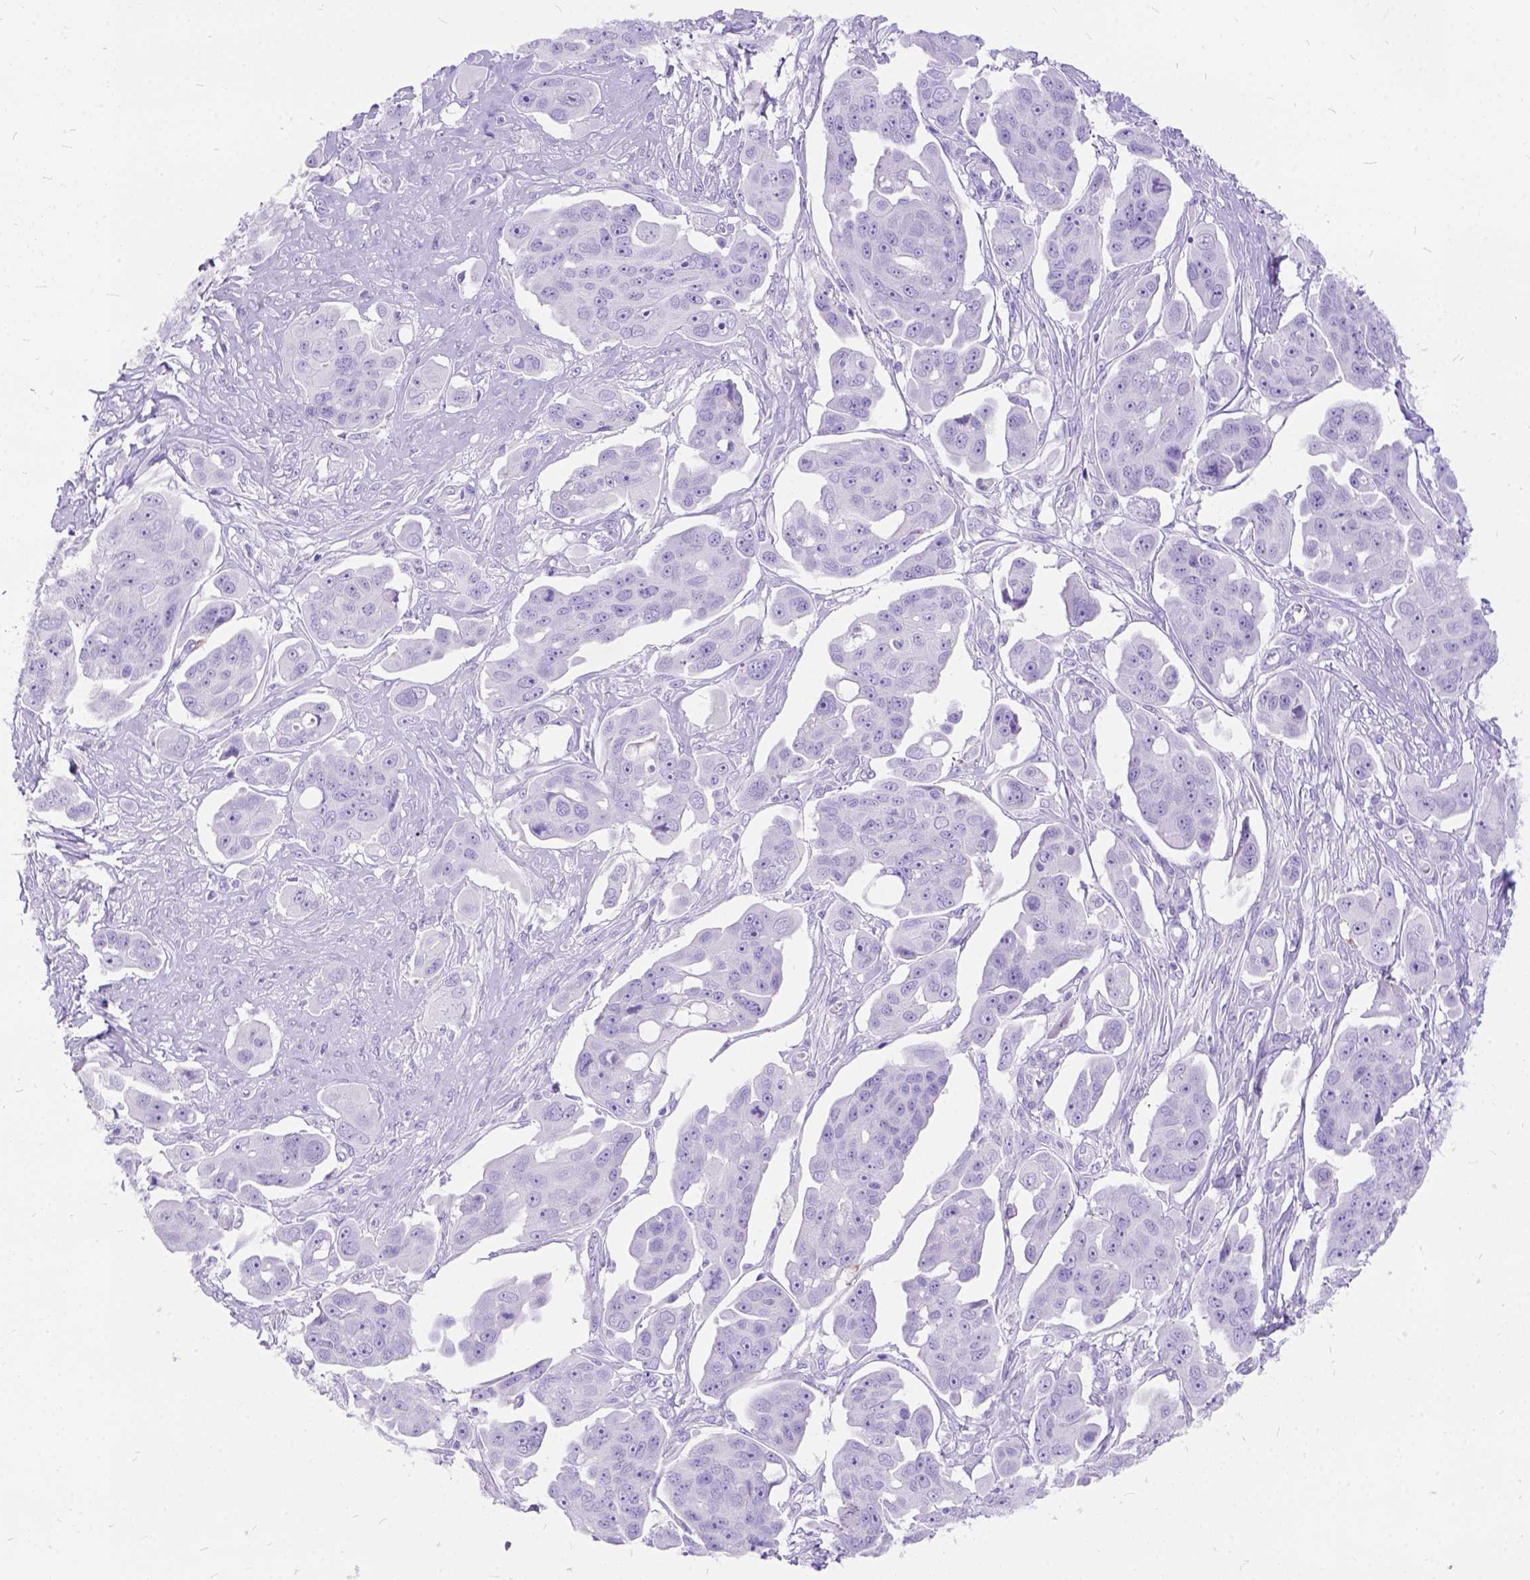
{"staining": {"intensity": "negative", "quantity": "none", "location": "none"}, "tissue": "ovarian cancer", "cell_type": "Tumor cells", "image_type": "cancer", "snomed": [{"axis": "morphology", "description": "Carcinoma, endometroid"}, {"axis": "topography", "description": "Ovary"}], "caption": "This is an immunohistochemistry micrograph of human endometroid carcinoma (ovarian). There is no expression in tumor cells.", "gene": "C1QTNF3", "patient": {"sex": "female", "age": 70}}